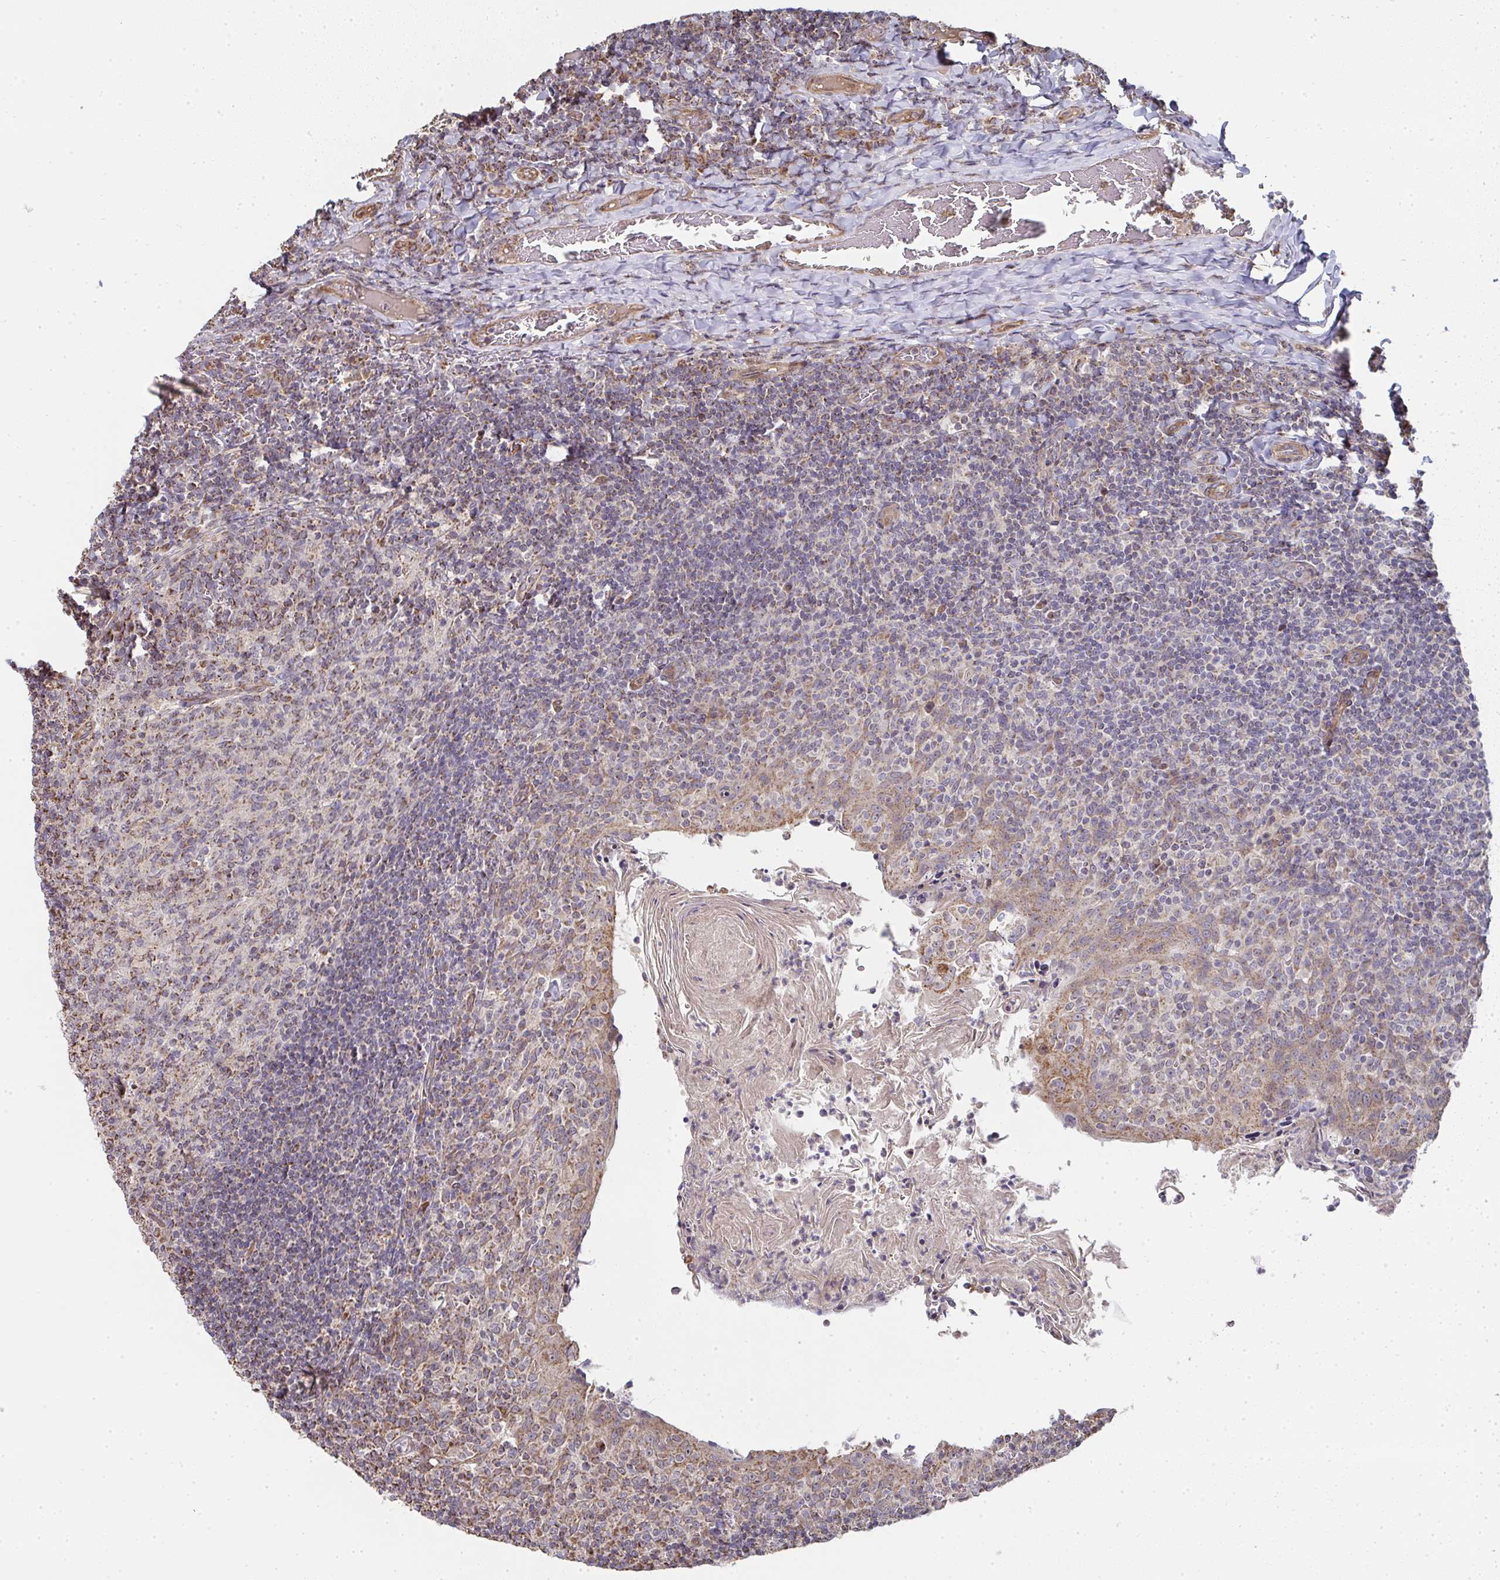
{"staining": {"intensity": "moderate", "quantity": "<25%", "location": "cytoplasmic/membranous"}, "tissue": "tonsil", "cell_type": "Germinal center cells", "image_type": "normal", "snomed": [{"axis": "morphology", "description": "Normal tissue, NOS"}, {"axis": "topography", "description": "Tonsil"}], "caption": "Brown immunohistochemical staining in unremarkable human tonsil displays moderate cytoplasmic/membranous expression in approximately <25% of germinal center cells.", "gene": "AGTPBP1", "patient": {"sex": "female", "age": 10}}